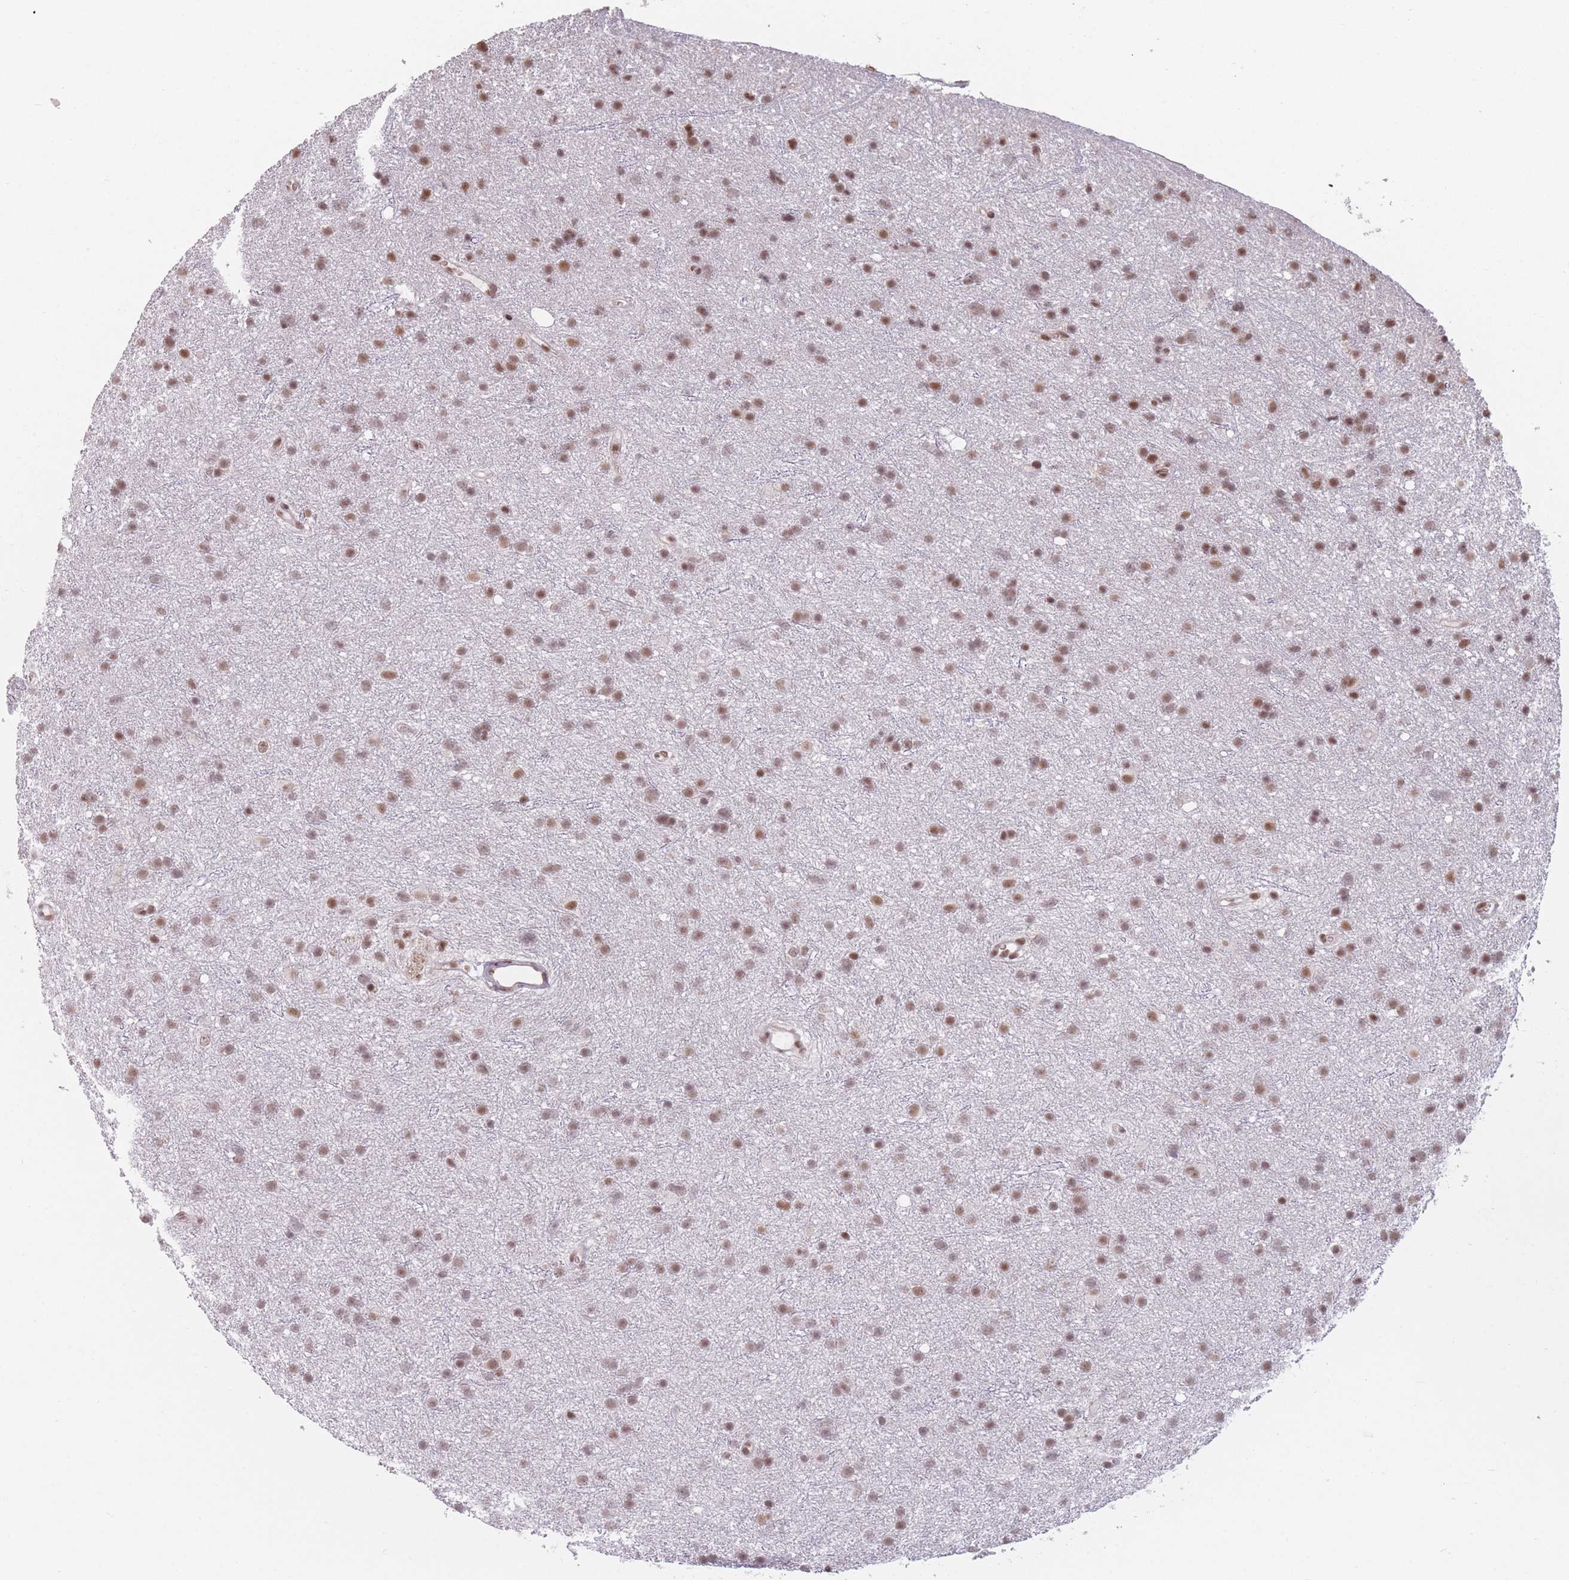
{"staining": {"intensity": "moderate", "quantity": ">75%", "location": "nuclear"}, "tissue": "glioma", "cell_type": "Tumor cells", "image_type": "cancer", "snomed": [{"axis": "morphology", "description": "Glioma, malignant, Low grade"}, {"axis": "topography", "description": "Cerebral cortex"}], "caption": "Glioma stained for a protein (brown) displays moderate nuclear positive expression in about >75% of tumor cells.", "gene": "SUPT6H", "patient": {"sex": "female", "age": 39}}